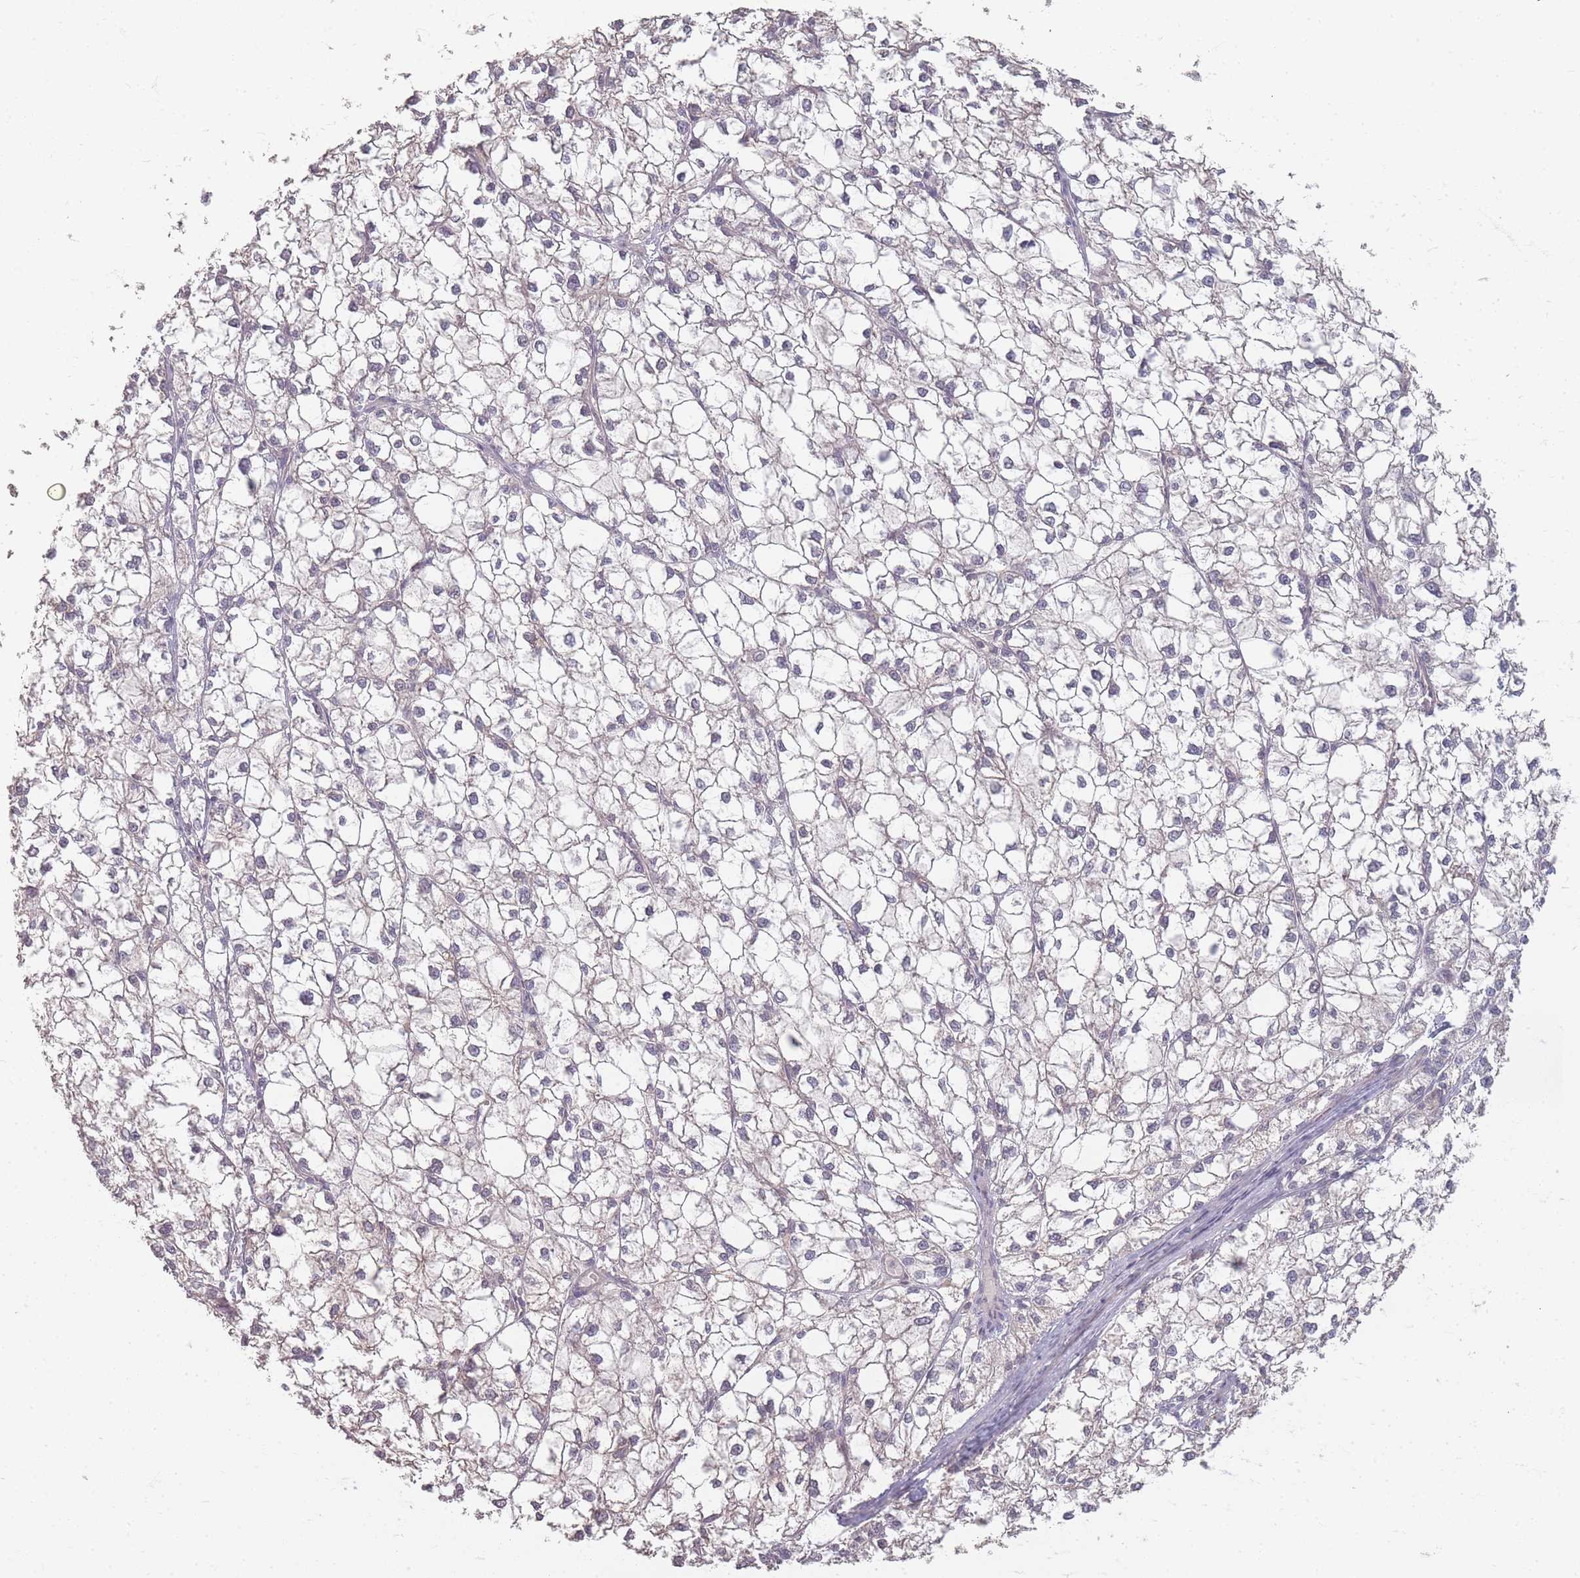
{"staining": {"intensity": "negative", "quantity": "none", "location": "none"}, "tissue": "liver cancer", "cell_type": "Tumor cells", "image_type": "cancer", "snomed": [{"axis": "morphology", "description": "Carcinoma, Hepatocellular, NOS"}, {"axis": "topography", "description": "Liver"}], "caption": "The image reveals no significant positivity in tumor cells of liver cancer (hepatocellular carcinoma). The staining was performed using DAB (3,3'-diaminobenzidine) to visualize the protein expression in brown, while the nuclei were stained in blue with hematoxylin (Magnification: 20x).", "gene": "RFTN1", "patient": {"sex": "female", "age": 43}}